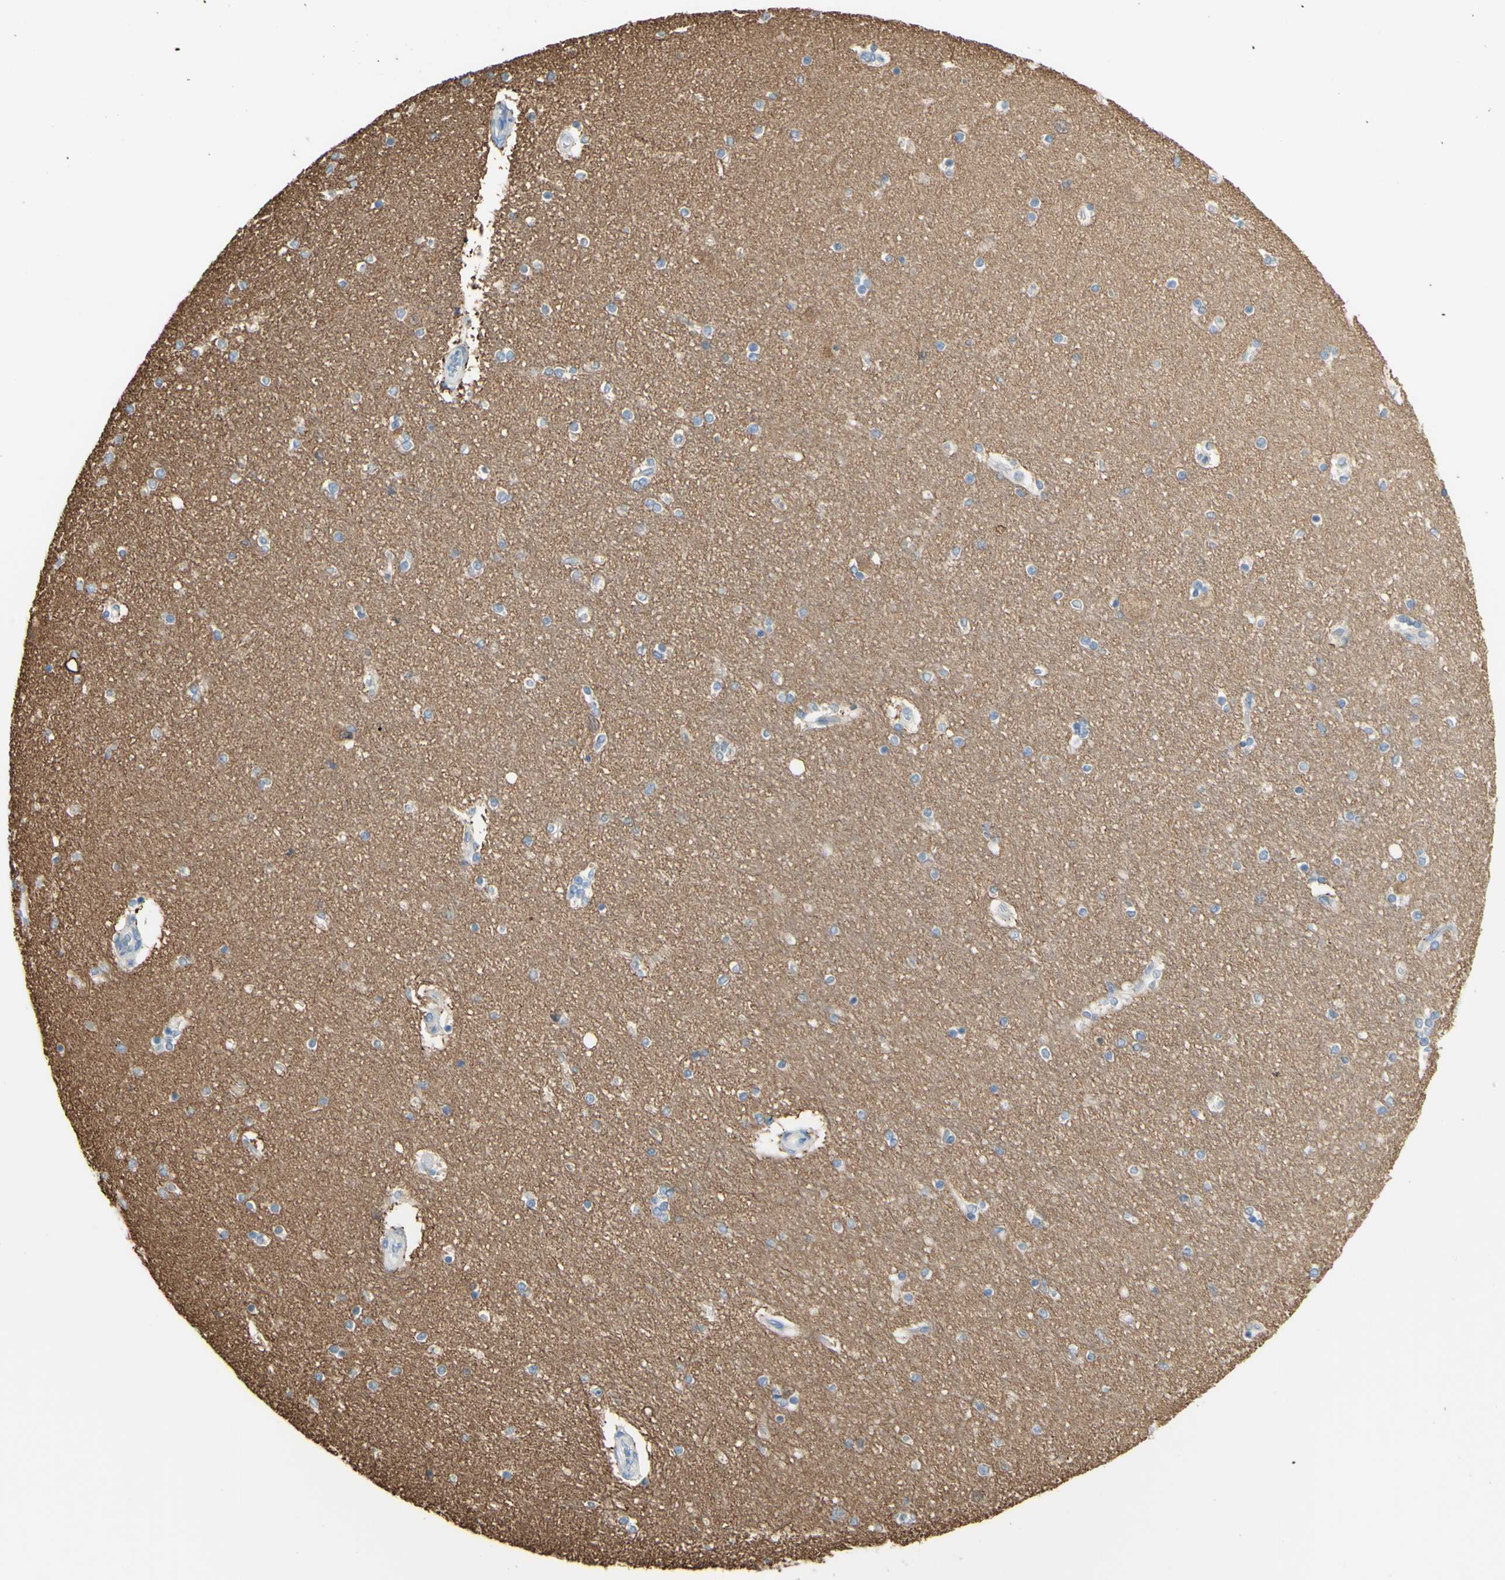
{"staining": {"intensity": "weak", "quantity": "<25%", "location": "cytoplasmic/membranous"}, "tissue": "hippocampus", "cell_type": "Glial cells", "image_type": "normal", "snomed": [{"axis": "morphology", "description": "Normal tissue, NOS"}, {"axis": "topography", "description": "Hippocampus"}], "caption": "The histopathology image exhibits no staining of glial cells in unremarkable hippocampus.", "gene": "TSPAN1", "patient": {"sex": "female", "age": 54}}